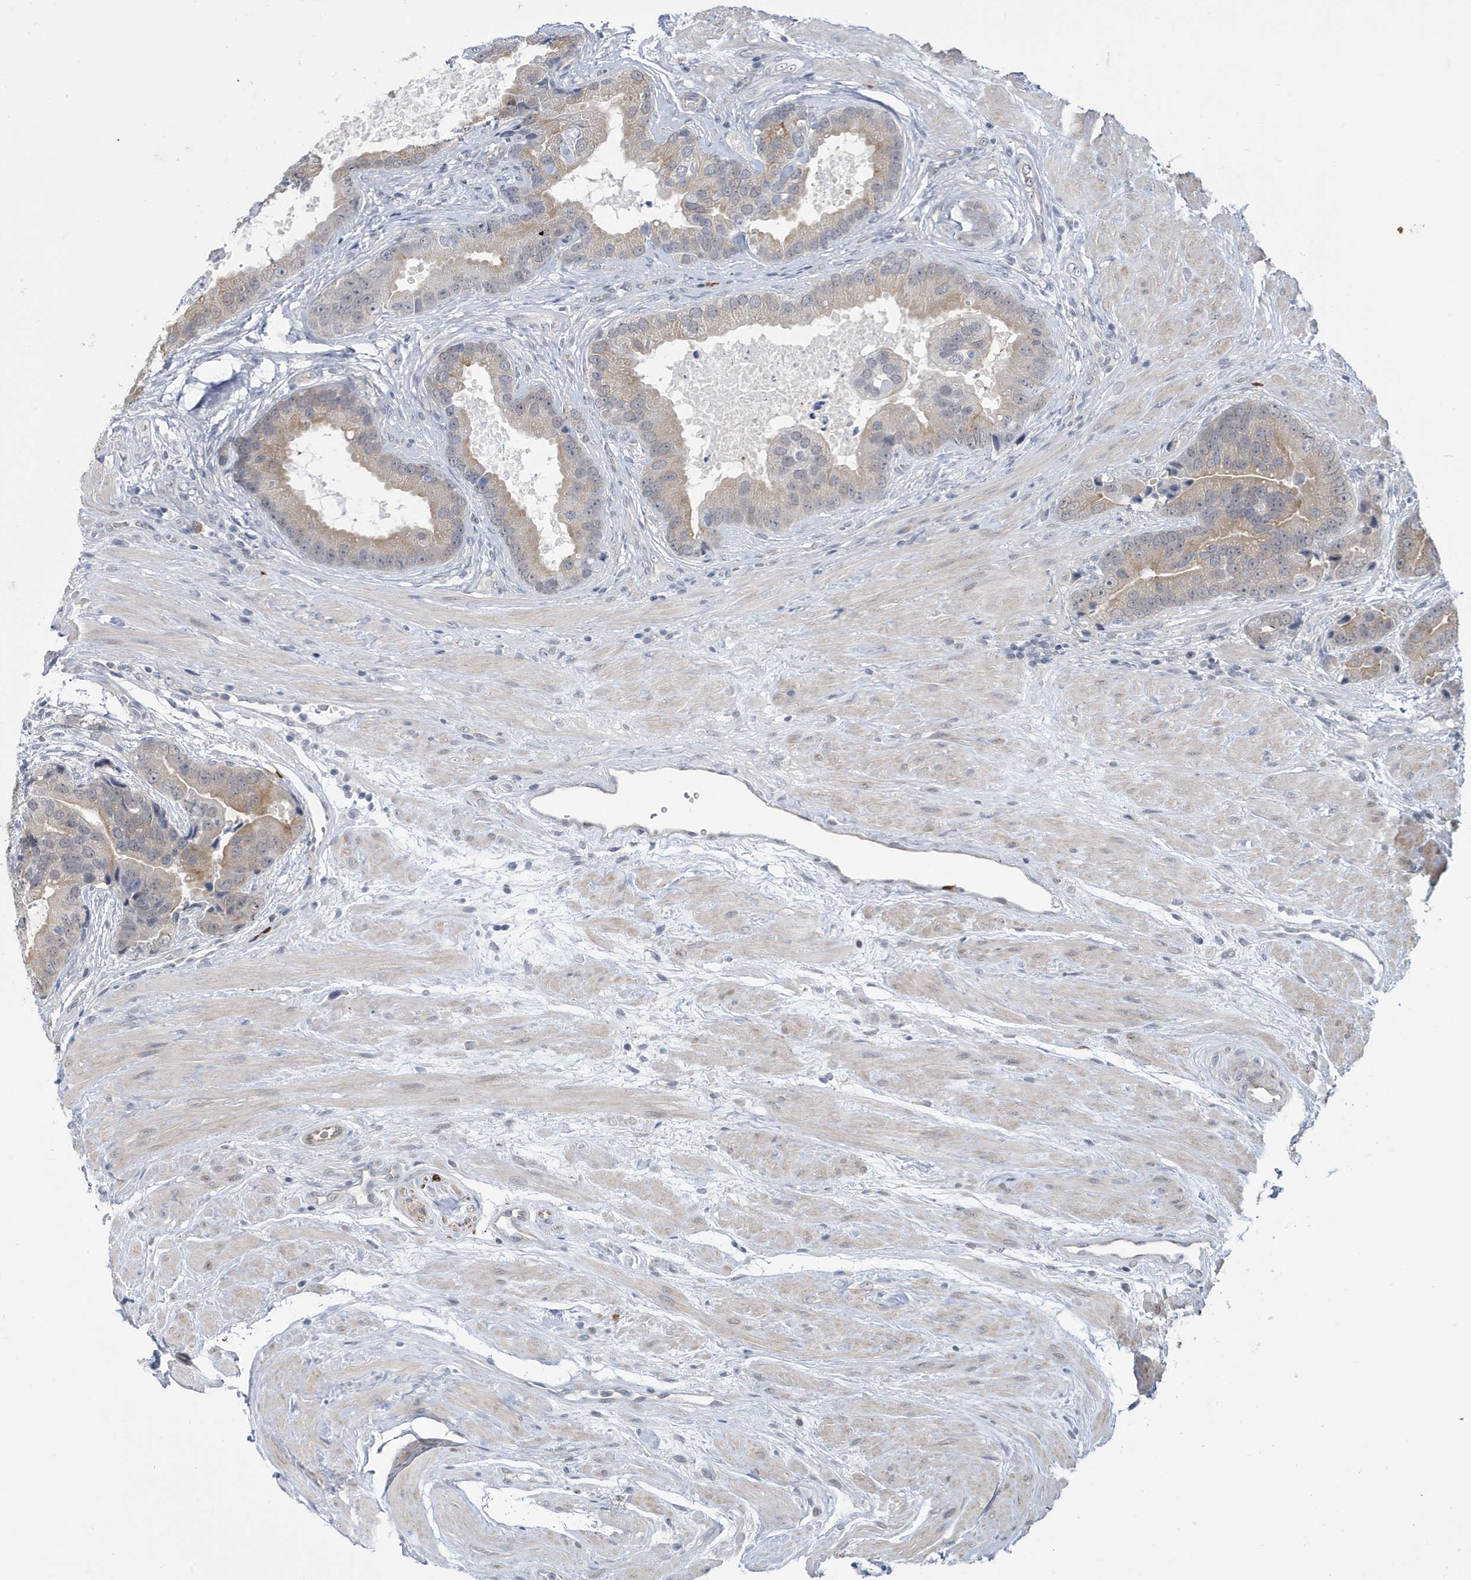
{"staining": {"intensity": "moderate", "quantity": "25%-75%", "location": "cytoplasmic/membranous"}, "tissue": "prostate cancer", "cell_type": "Tumor cells", "image_type": "cancer", "snomed": [{"axis": "morphology", "description": "Adenocarcinoma, High grade"}, {"axis": "topography", "description": "Prostate"}], "caption": "Prostate high-grade adenocarcinoma stained with DAB (3,3'-diaminobenzidine) immunohistochemistry demonstrates medium levels of moderate cytoplasmic/membranous staining in approximately 25%-75% of tumor cells.", "gene": "ZNF654", "patient": {"sex": "male", "age": 70}}